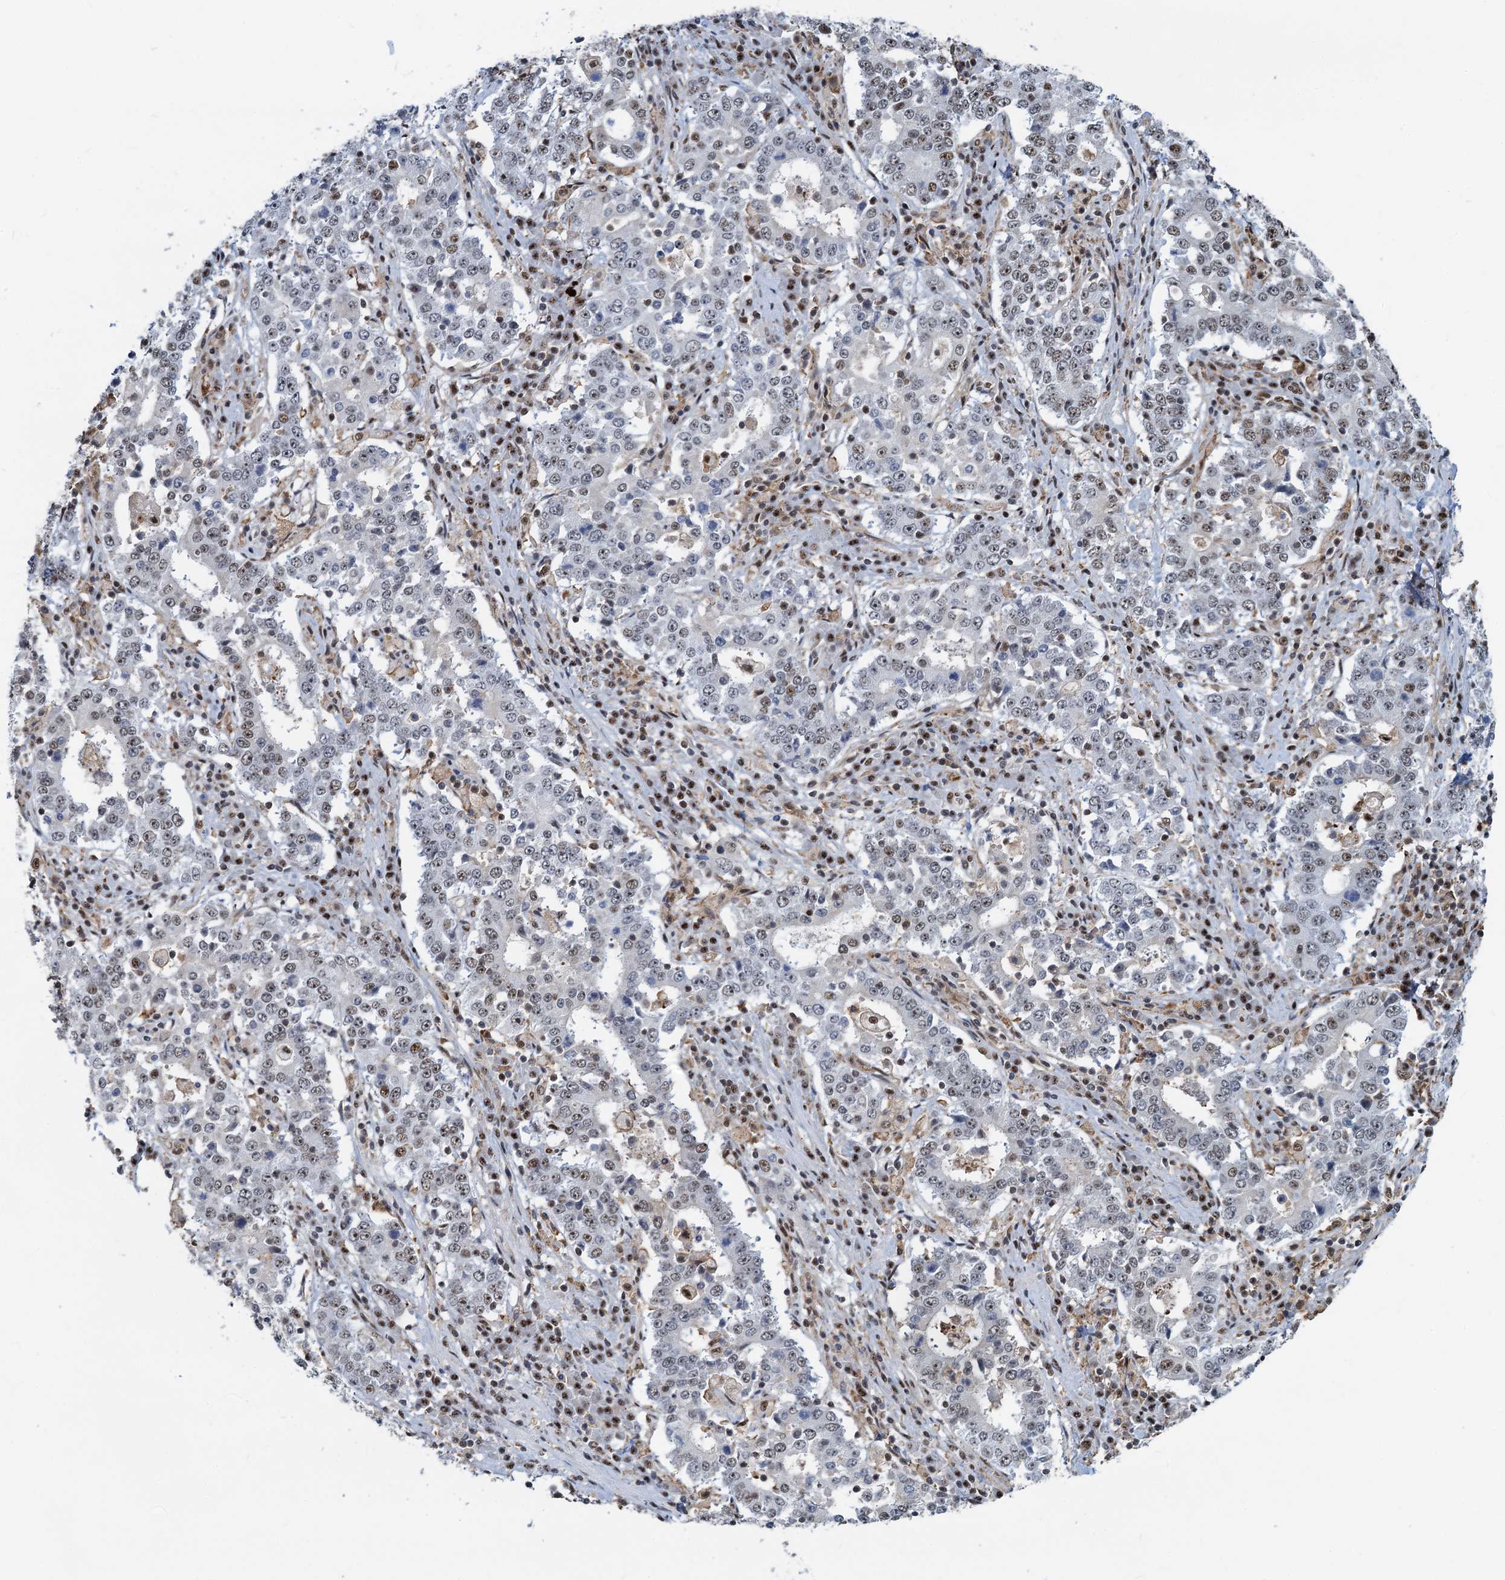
{"staining": {"intensity": "moderate", "quantity": "<25%", "location": "nuclear"}, "tissue": "stomach cancer", "cell_type": "Tumor cells", "image_type": "cancer", "snomed": [{"axis": "morphology", "description": "Adenocarcinoma, NOS"}, {"axis": "topography", "description": "Stomach"}], "caption": "Stomach cancer (adenocarcinoma) tissue demonstrates moderate nuclear staining in approximately <25% of tumor cells (IHC, brightfield microscopy, high magnification).", "gene": "RBM26", "patient": {"sex": "male", "age": 59}}